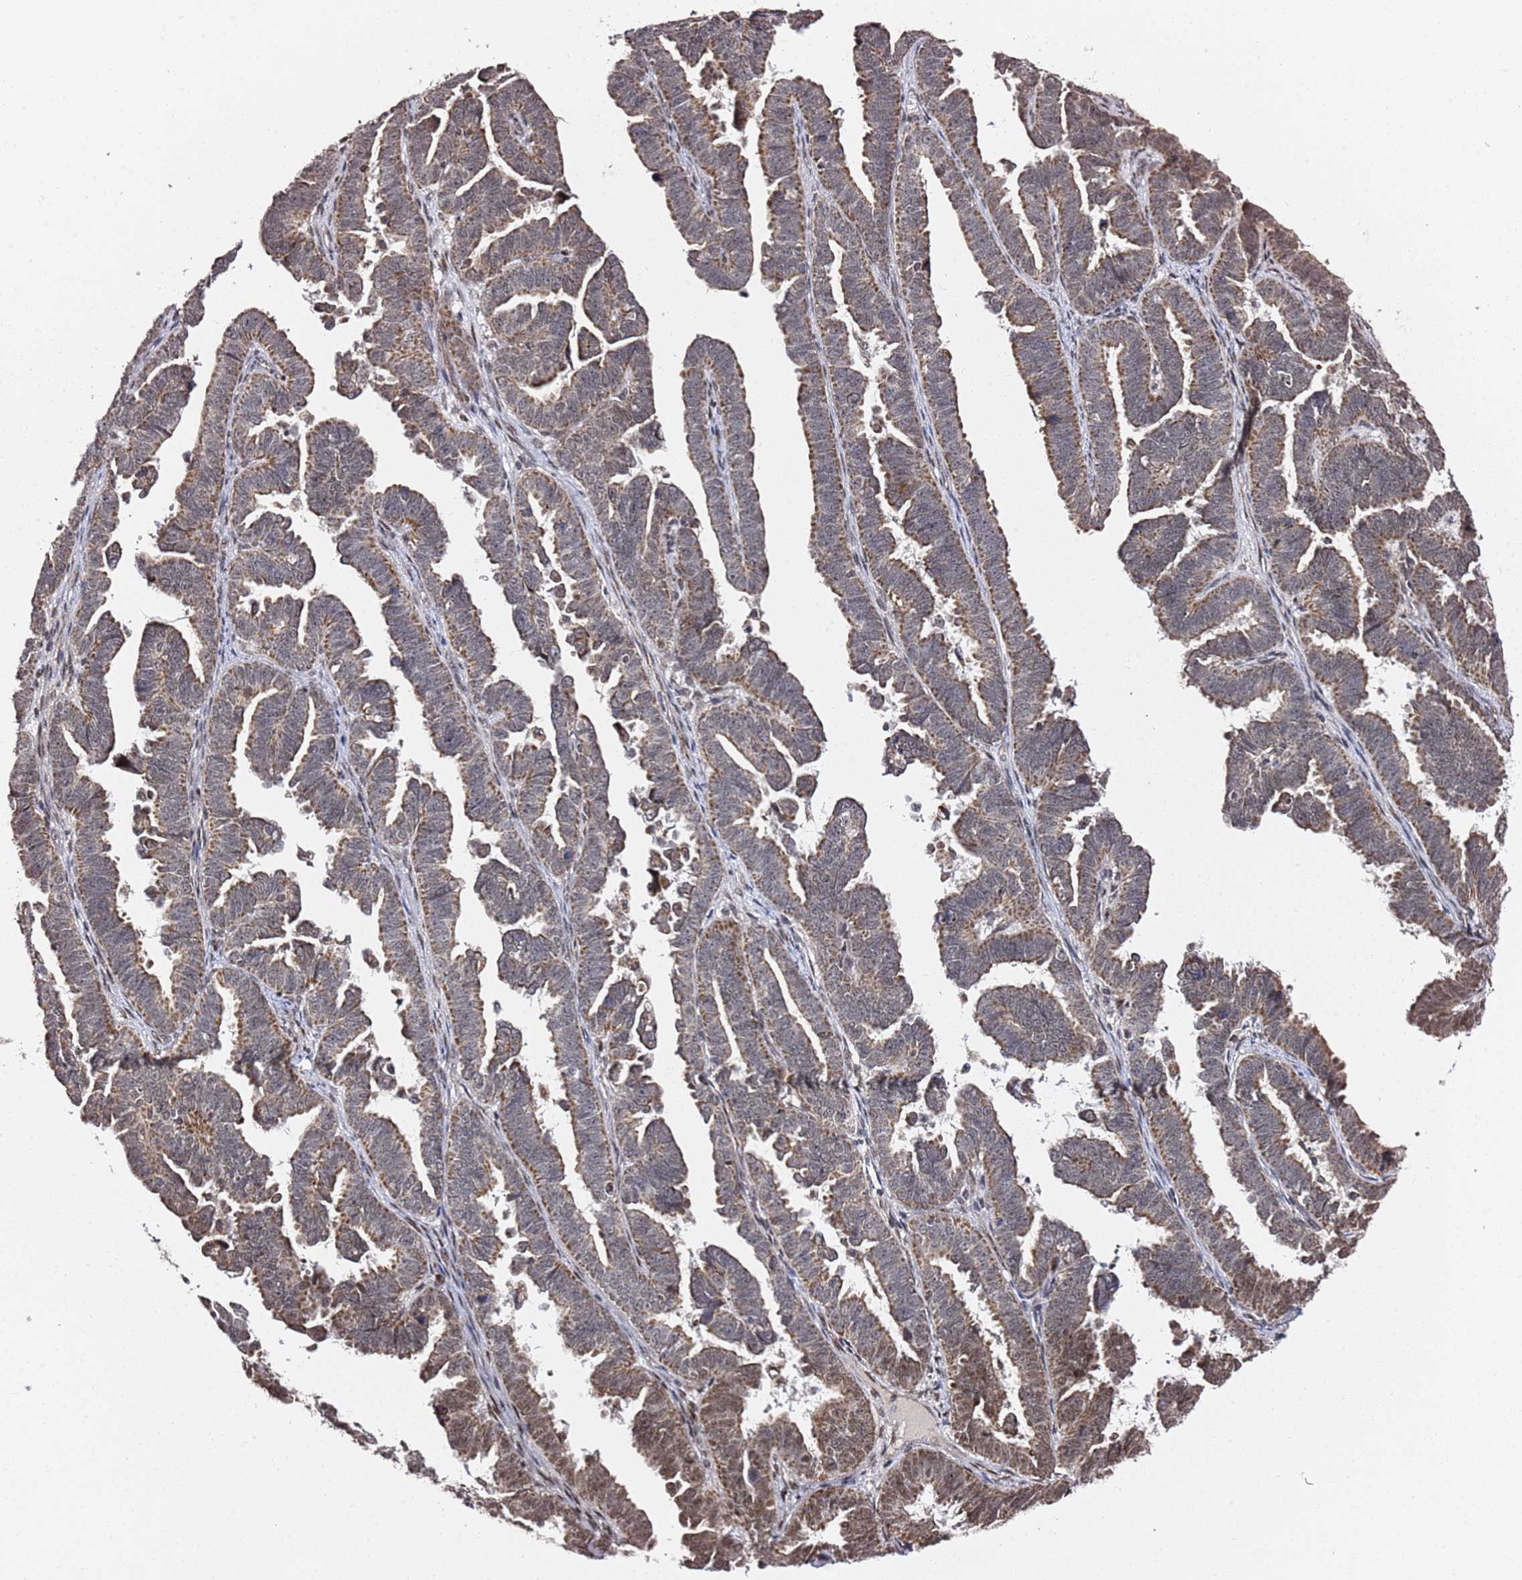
{"staining": {"intensity": "moderate", "quantity": ">75%", "location": "cytoplasmic/membranous"}, "tissue": "endometrial cancer", "cell_type": "Tumor cells", "image_type": "cancer", "snomed": [{"axis": "morphology", "description": "Adenocarcinoma, NOS"}, {"axis": "topography", "description": "Endometrium"}], "caption": "Endometrial cancer tissue exhibits moderate cytoplasmic/membranous positivity in approximately >75% of tumor cells", "gene": "TP53AIP1", "patient": {"sex": "female", "age": 75}}